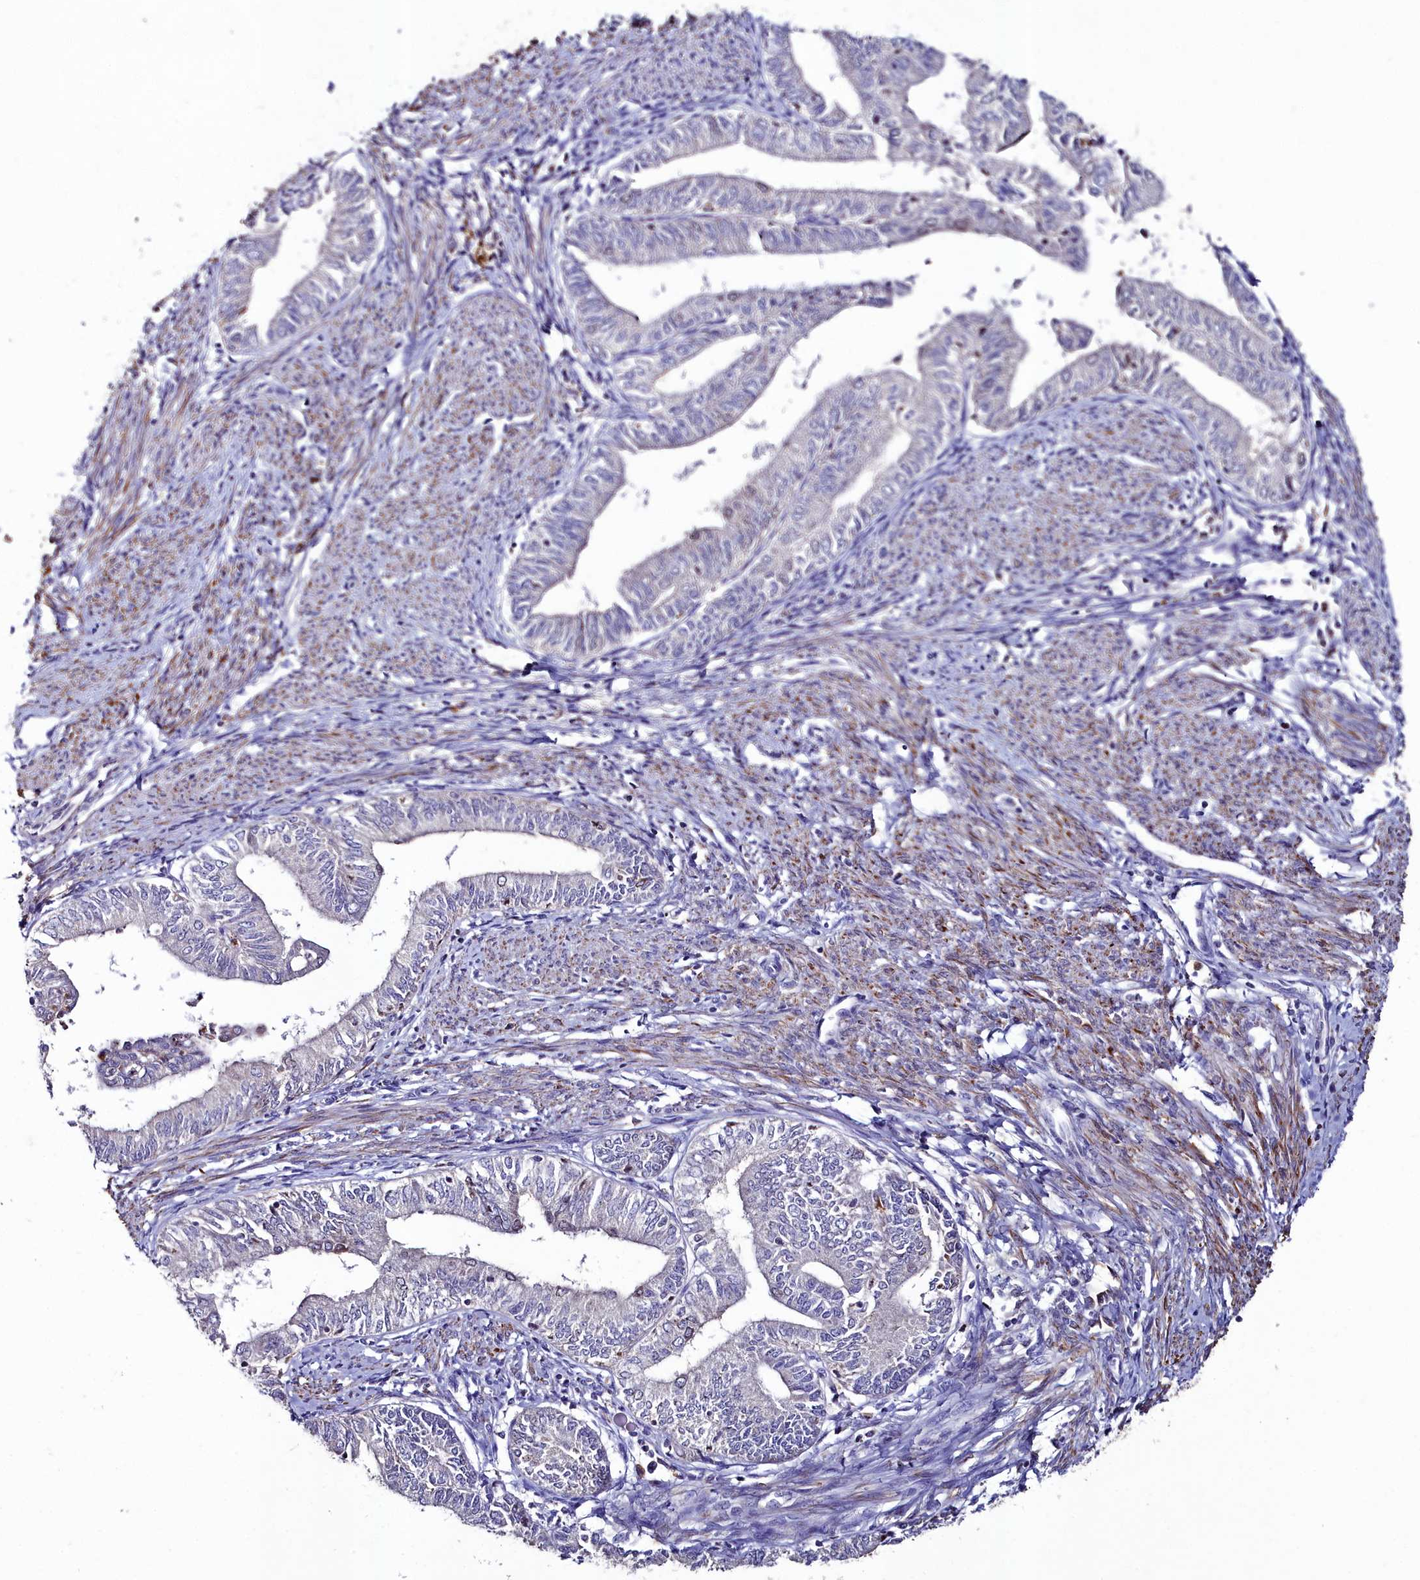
{"staining": {"intensity": "negative", "quantity": "none", "location": "none"}, "tissue": "endometrial cancer", "cell_type": "Tumor cells", "image_type": "cancer", "snomed": [{"axis": "morphology", "description": "Adenocarcinoma, NOS"}, {"axis": "topography", "description": "Endometrium"}], "caption": "Tumor cells show no significant expression in endometrial cancer.", "gene": "AMBRA1", "patient": {"sex": "female", "age": 66}}